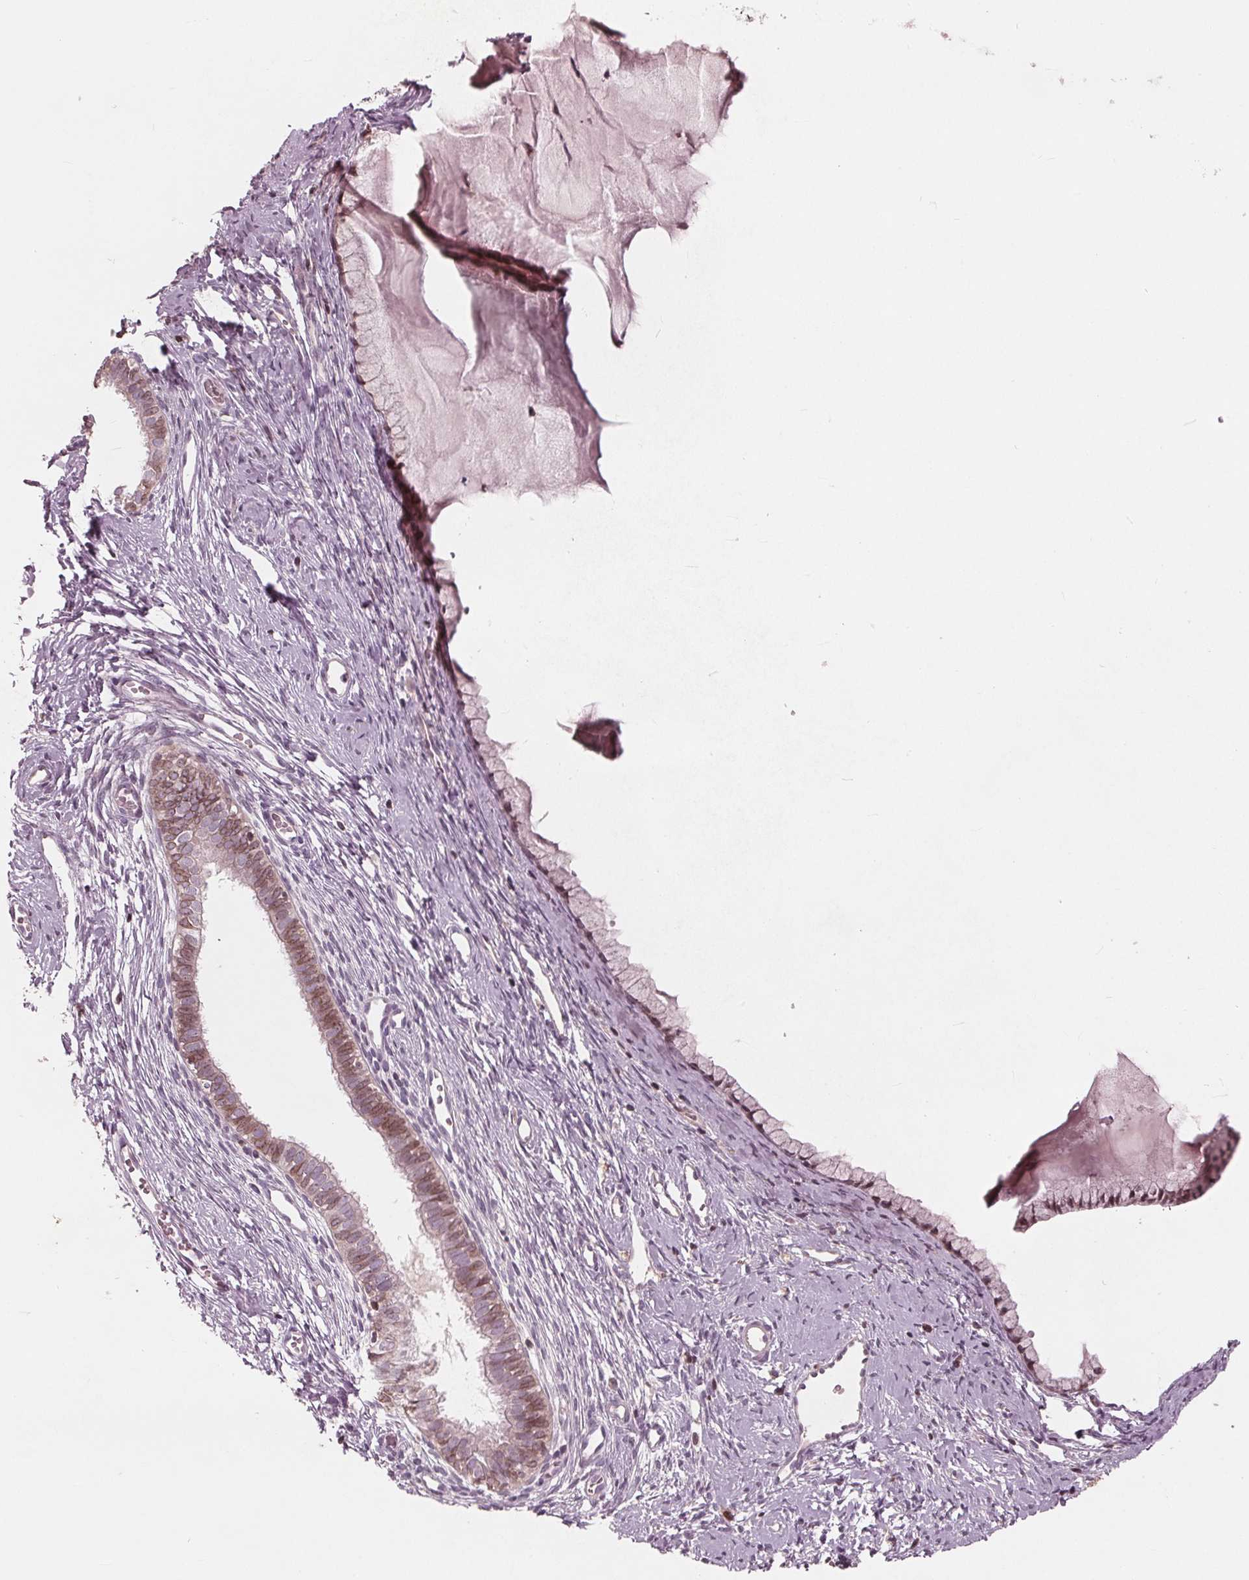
{"staining": {"intensity": "moderate", "quantity": "25%-75%", "location": "cytoplasmic/membranous,nuclear"}, "tissue": "cervix", "cell_type": "Glandular cells", "image_type": "normal", "snomed": [{"axis": "morphology", "description": "Normal tissue, NOS"}, {"axis": "topography", "description": "Cervix"}], "caption": "DAB immunohistochemical staining of benign cervix displays moderate cytoplasmic/membranous,nuclear protein expression in approximately 25%-75% of glandular cells. (DAB = brown stain, brightfield microscopy at high magnification).", "gene": "NUP210", "patient": {"sex": "female", "age": 40}}